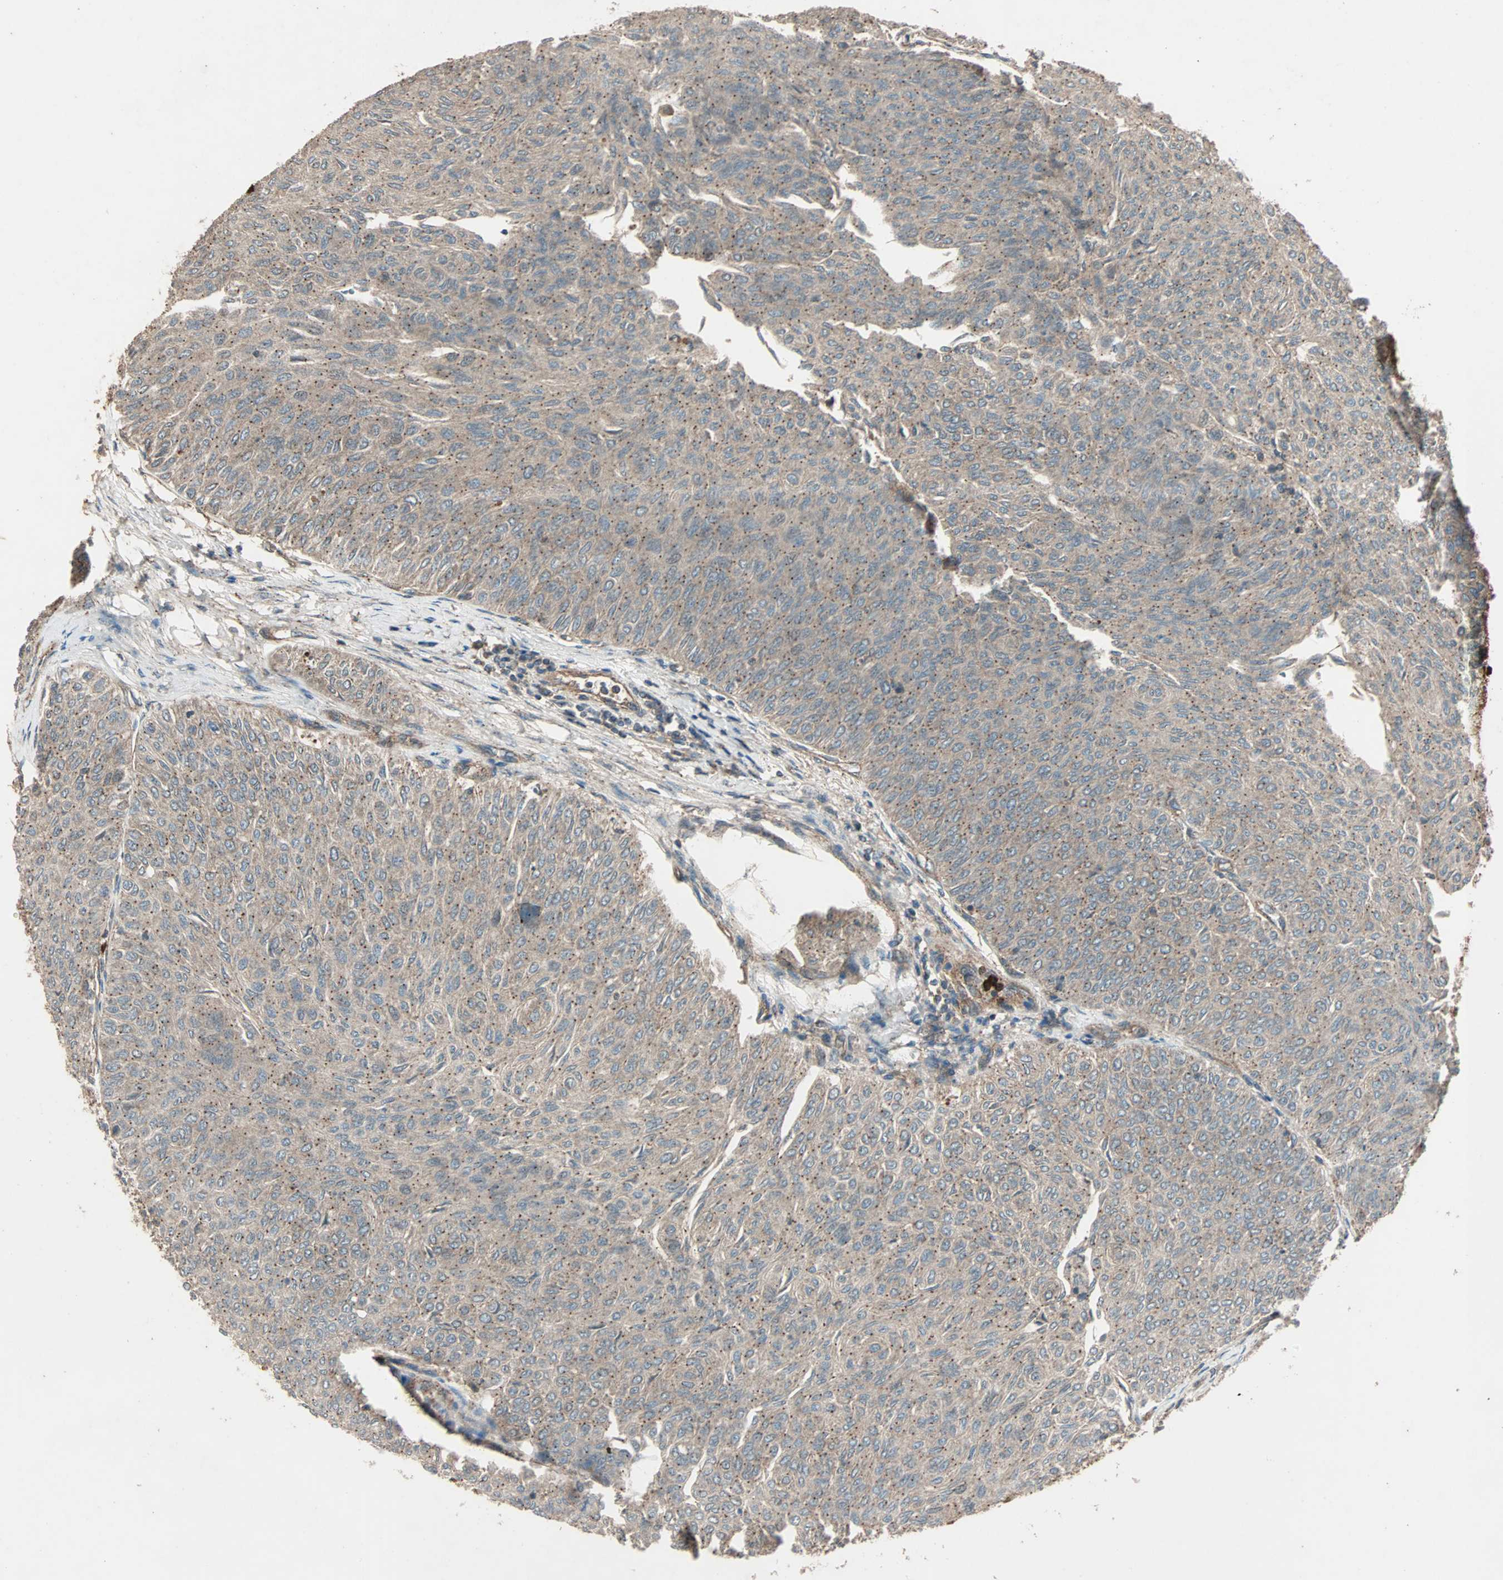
{"staining": {"intensity": "weak", "quantity": ">75%", "location": "cytoplasmic/membranous"}, "tissue": "urothelial cancer", "cell_type": "Tumor cells", "image_type": "cancer", "snomed": [{"axis": "morphology", "description": "Urothelial carcinoma, Low grade"}, {"axis": "topography", "description": "Urinary bladder"}], "caption": "Urothelial carcinoma (low-grade) stained with a brown dye displays weak cytoplasmic/membranous positive expression in about >75% of tumor cells.", "gene": "GCK", "patient": {"sex": "male", "age": 78}}